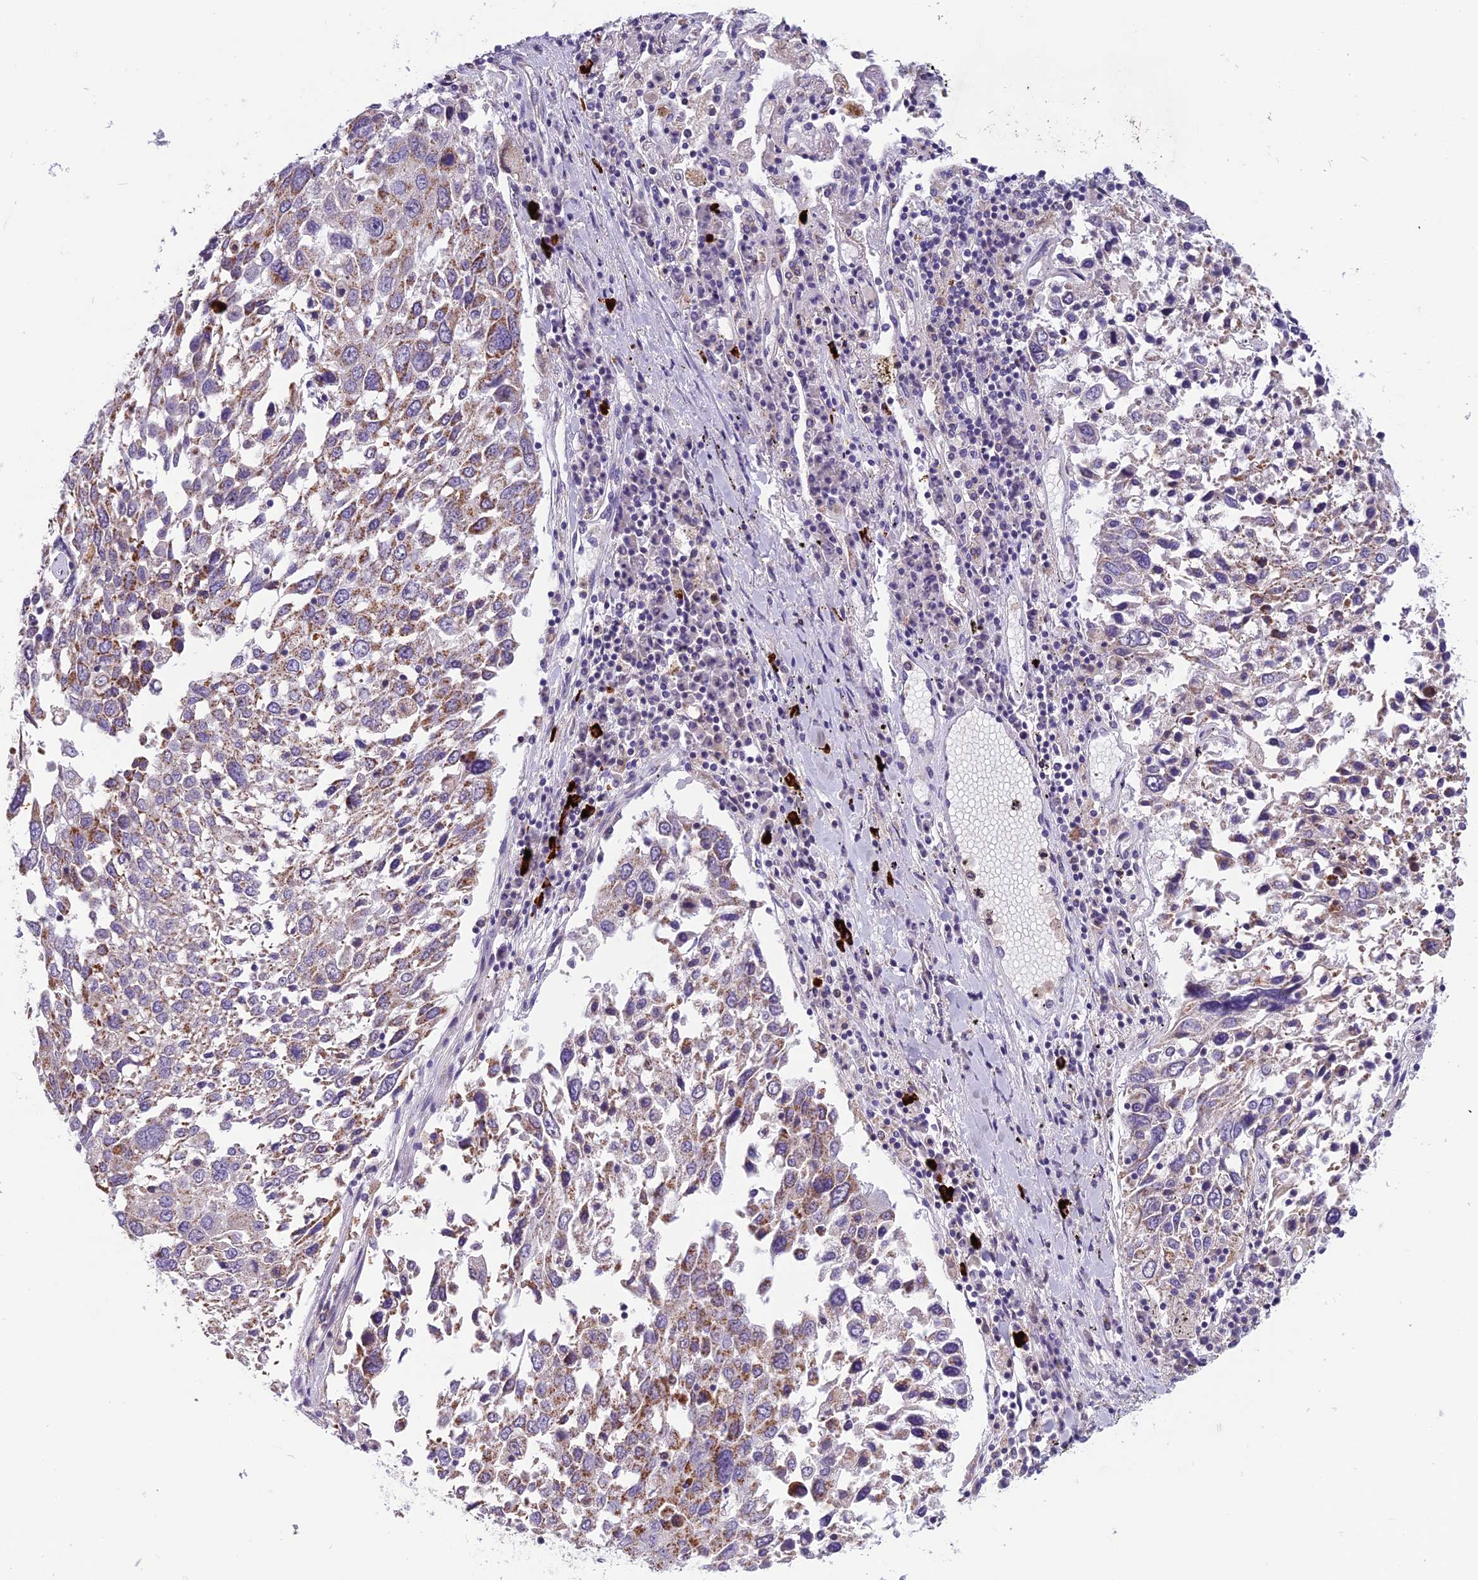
{"staining": {"intensity": "moderate", "quantity": "<25%", "location": "cytoplasmic/membranous"}, "tissue": "lung cancer", "cell_type": "Tumor cells", "image_type": "cancer", "snomed": [{"axis": "morphology", "description": "Squamous cell carcinoma, NOS"}, {"axis": "topography", "description": "Lung"}], "caption": "The photomicrograph demonstrates a brown stain indicating the presence of a protein in the cytoplasmic/membranous of tumor cells in lung cancer (squamous cell carcinoma).", "gene": "ENSG00000188897", "patient": {"sex": "male", "age": 65}}